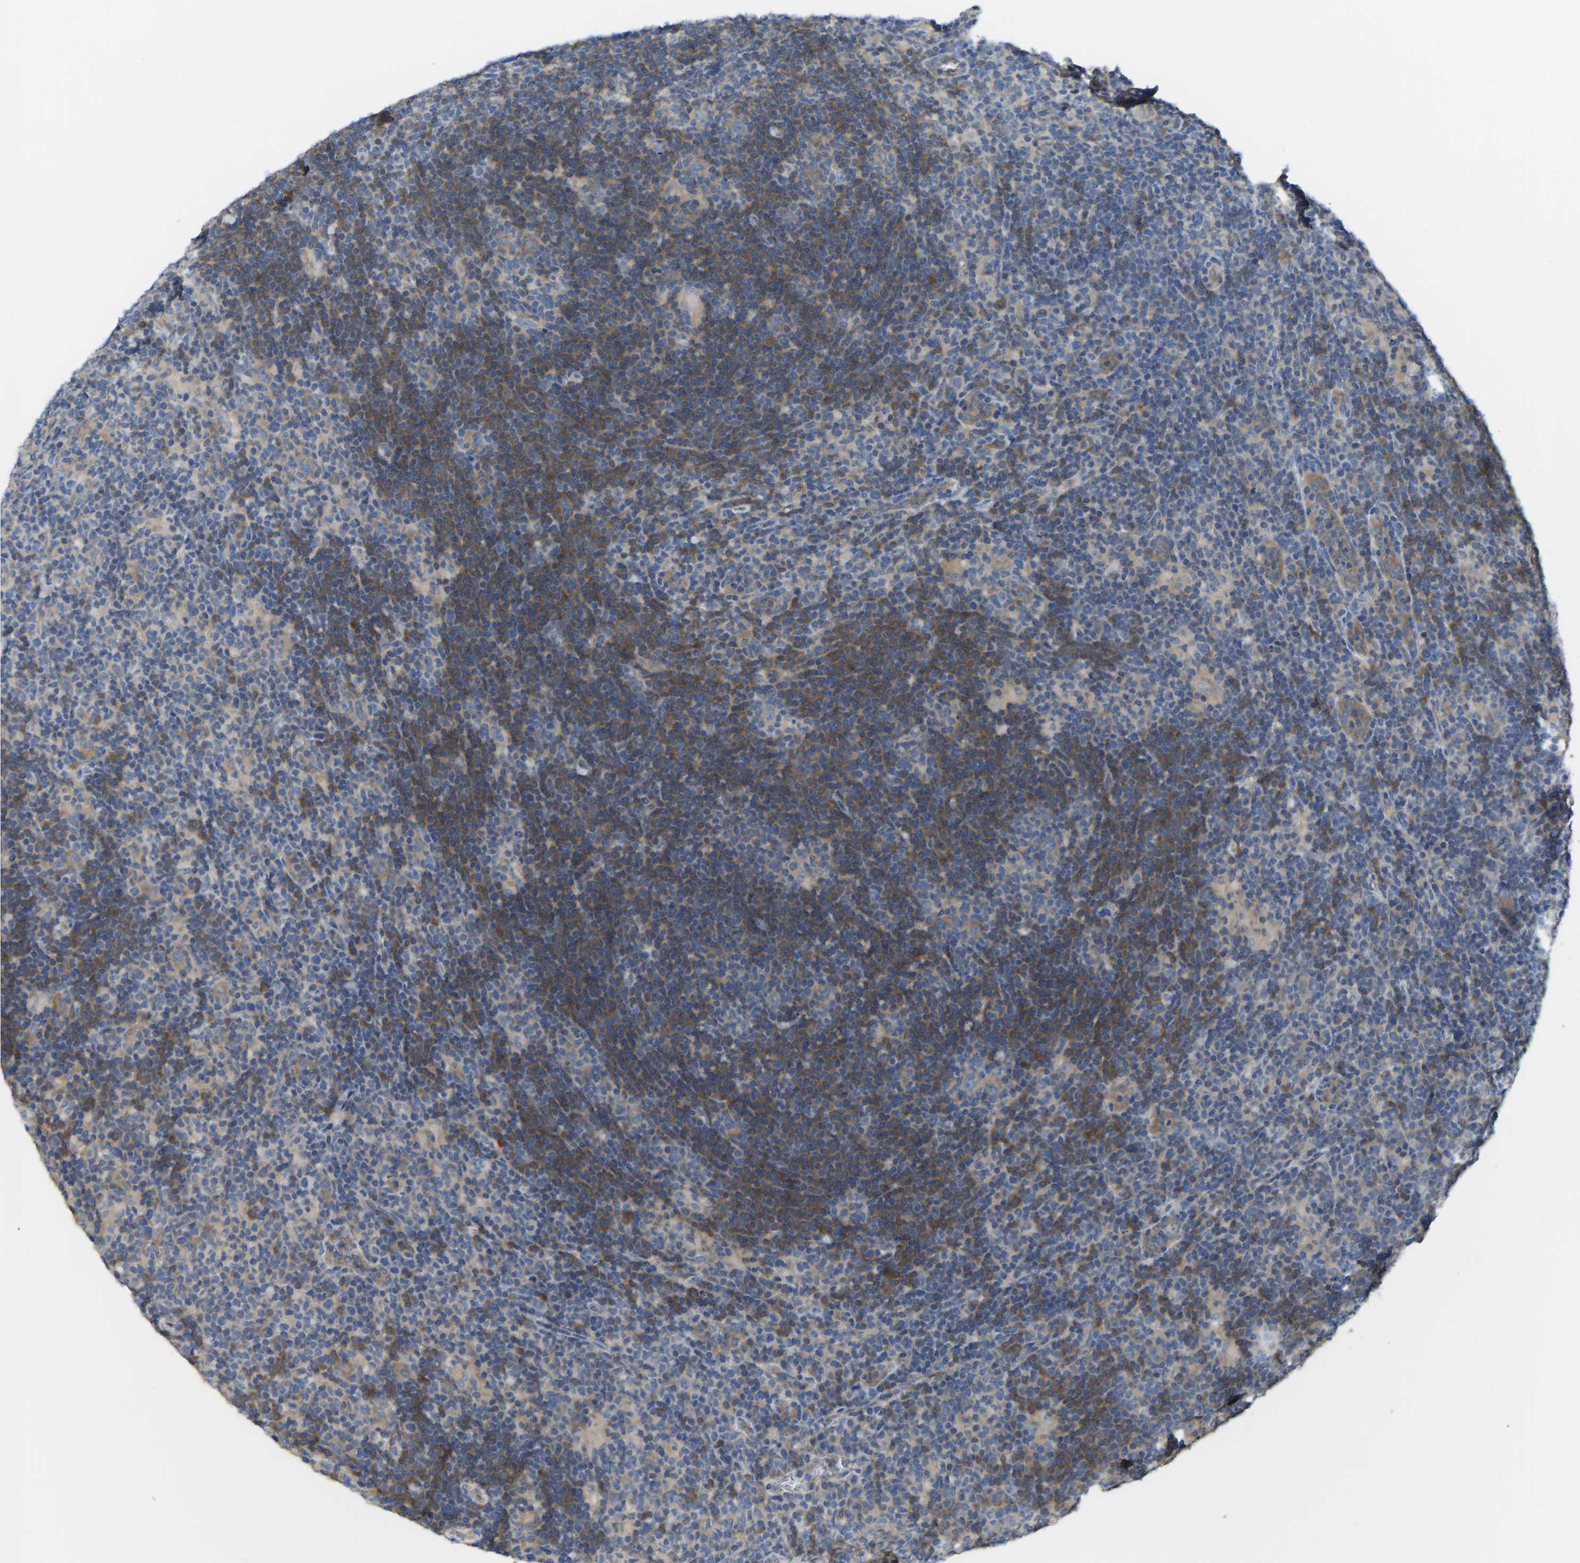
{"staining": {"intensity": "weak", "quantity": ">75%", "location": "cytoplasmic/membranous"}, "tissue": "lymphoma", "cell_type": "Tumor cells", "image_type": "cancer", "snomed": [{"axis": "morphology", "description": "Hodgkin's disease, NOS"}, {"axis": "topography", "description": "Lymph node"}], "caption": "Human lymphoma stained with a brown dye displays weak cytoplasmic/membranous positive expression in about >75% of tumor cells.", "gene": "PPP3CA", "patient": {"sex": "female", "age": 57}}